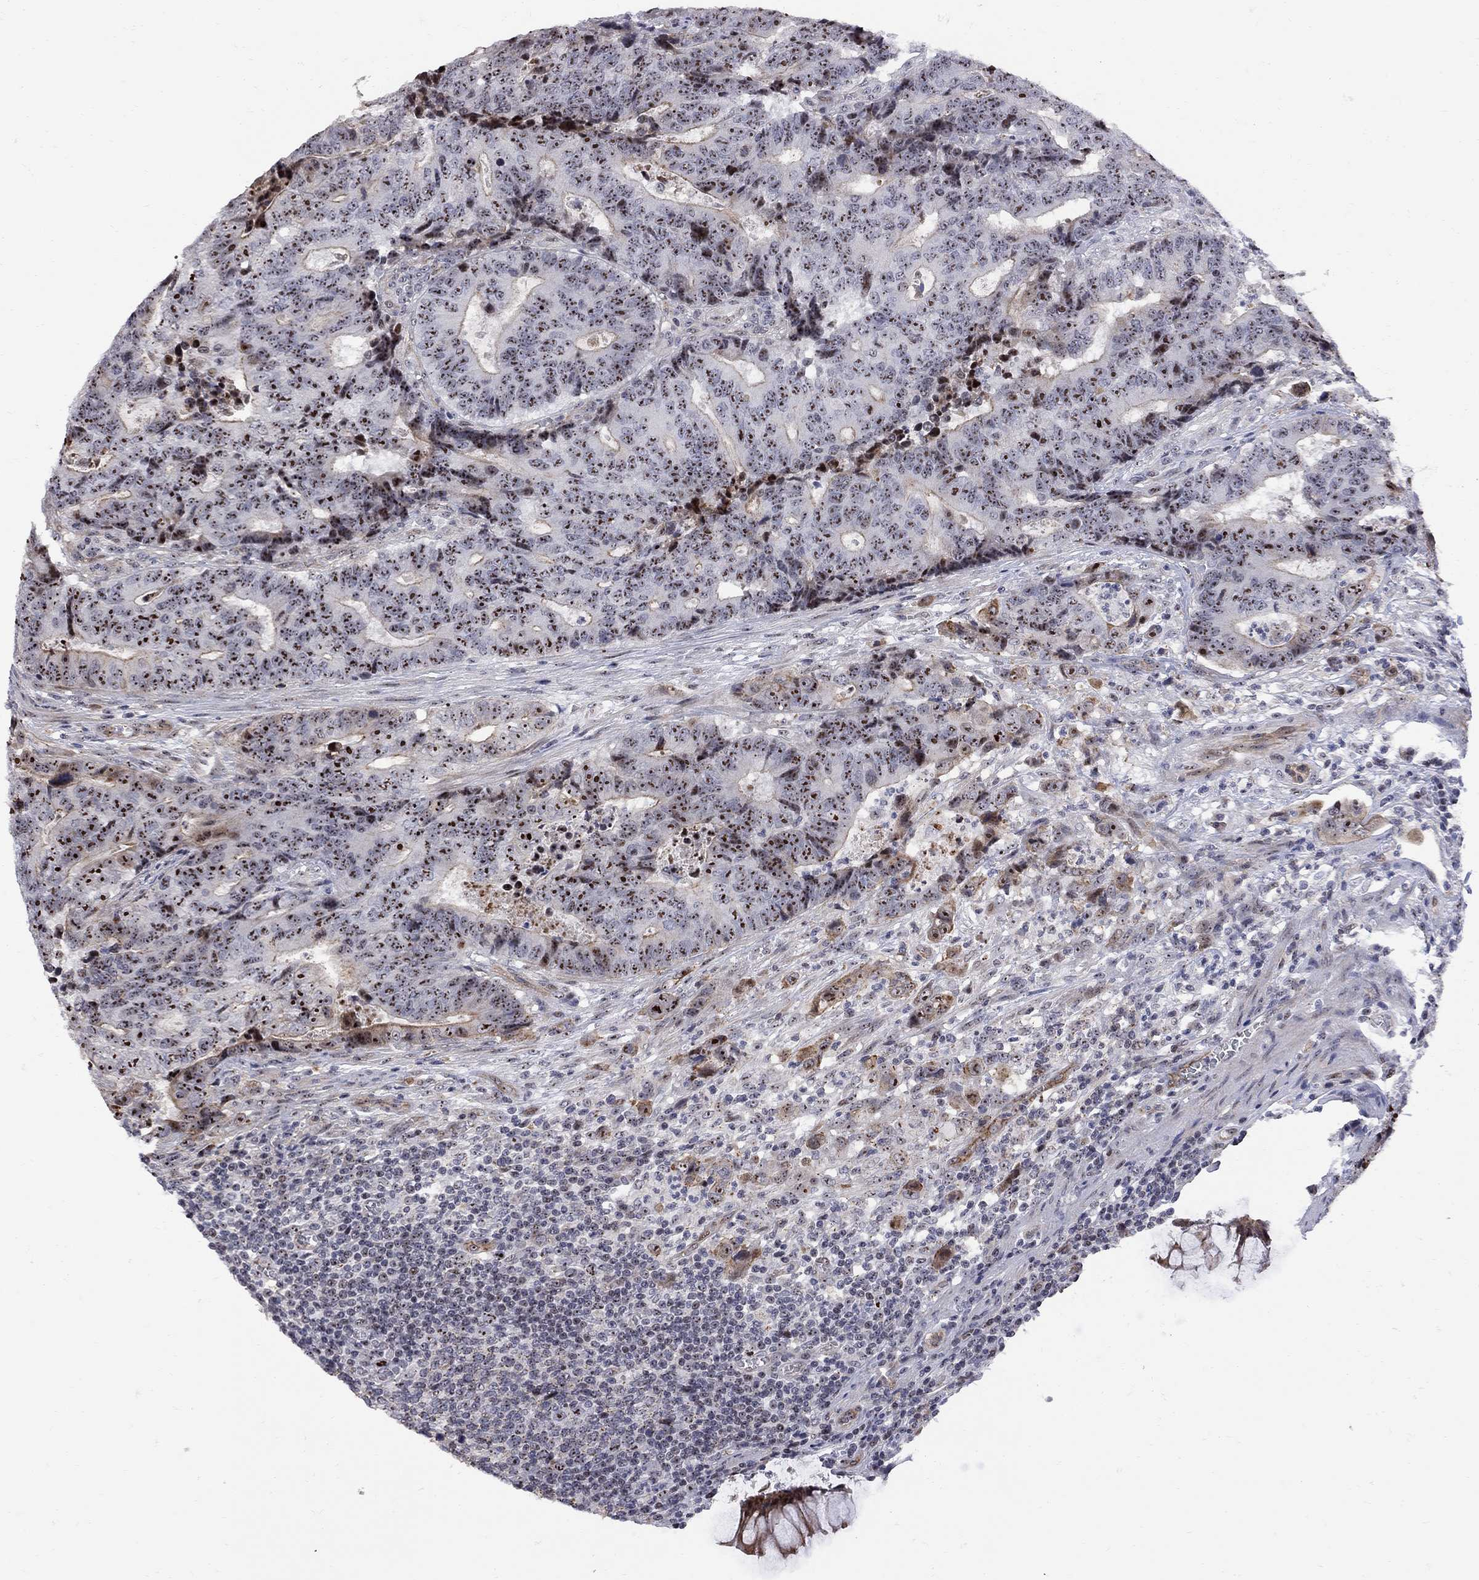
{"staining": {"intensity": "strong", "quantity": ">75%", "location": "nuclear"}, "tissue": "colorectal cancer", "cell_type": "Tumor cells", "image_type": "cancer", "snomed": [{"axis": "morphology", "description": "Adenocarcinoma, NOS"}, {"axis": "topography", "description": "Colon"}], "caption": "An image of human adenocarcinoma (colorectal) stained for a protein reveals strong nuclear brown staining in tumor cells.", "gene": "DHX33", "patient": {"sex": "female", "age": 48}}